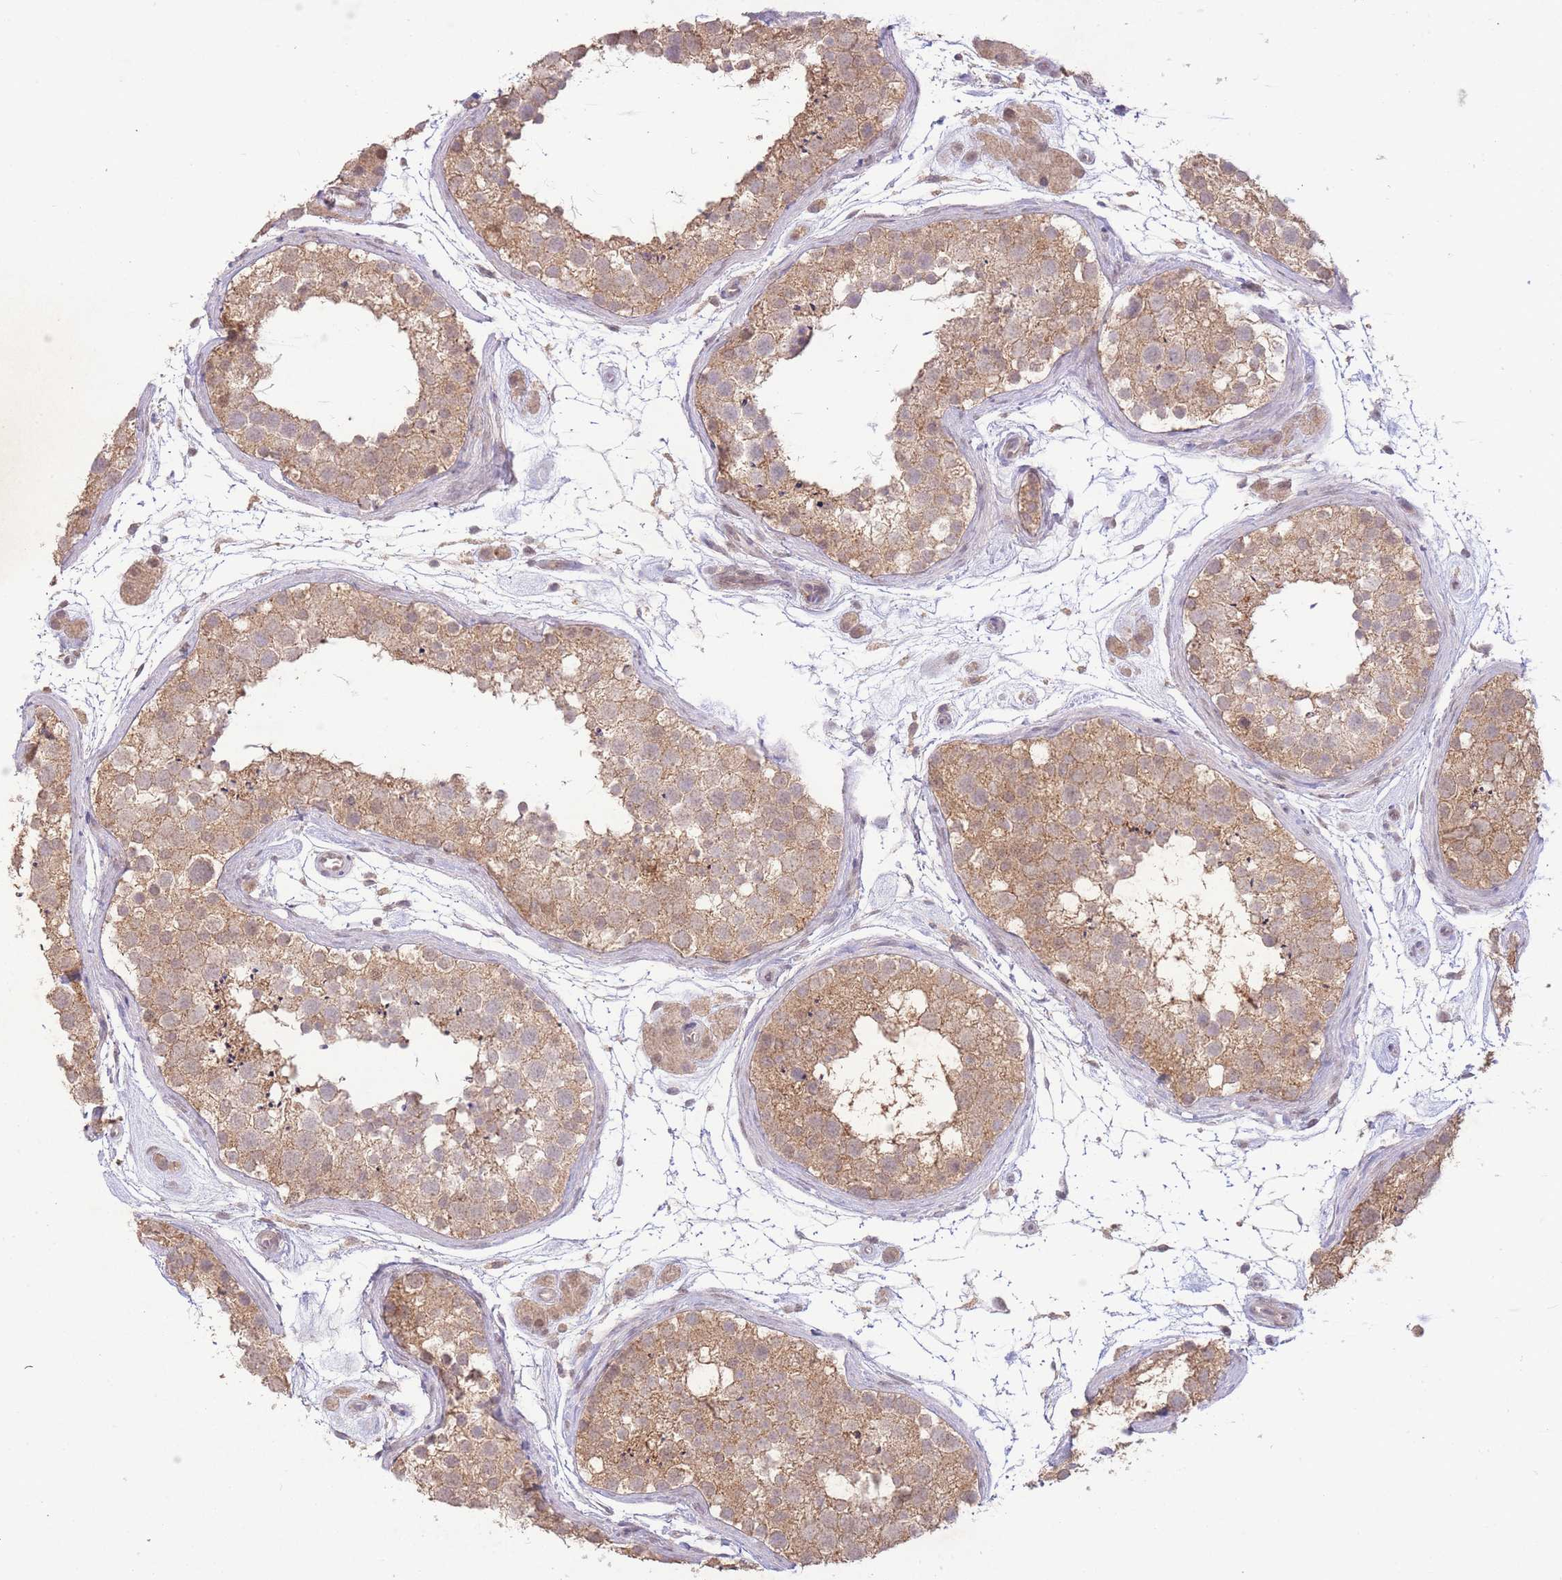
{"staining": {"intensity": "moderate", "quantity": ">75%", "location": "cytoplasmic/membranous"}, "tissue": "testis", "cell_type": "Cells in seminiferous ducts", "image_type": "normal", "snomed": [{"axis": "morphology", "description": "Normal tissue, NOS"}, {"axis": "topography", "description": "Testis"}], "caption": "Immunohistochemistry staining of benign testis, which demonstrates medium levels of moderate cytoplasmic/membranous staining in about >75% of cells in seminiferous ducts indicating moderate cytoplasmic/membranous protein staining. The staining was performed using DAB (brown) for protein detection and nuclei were counterstained in hematoxylin (blue).", "gene": "RNF144B", "patient": {"sex": "male", "age": 41}}